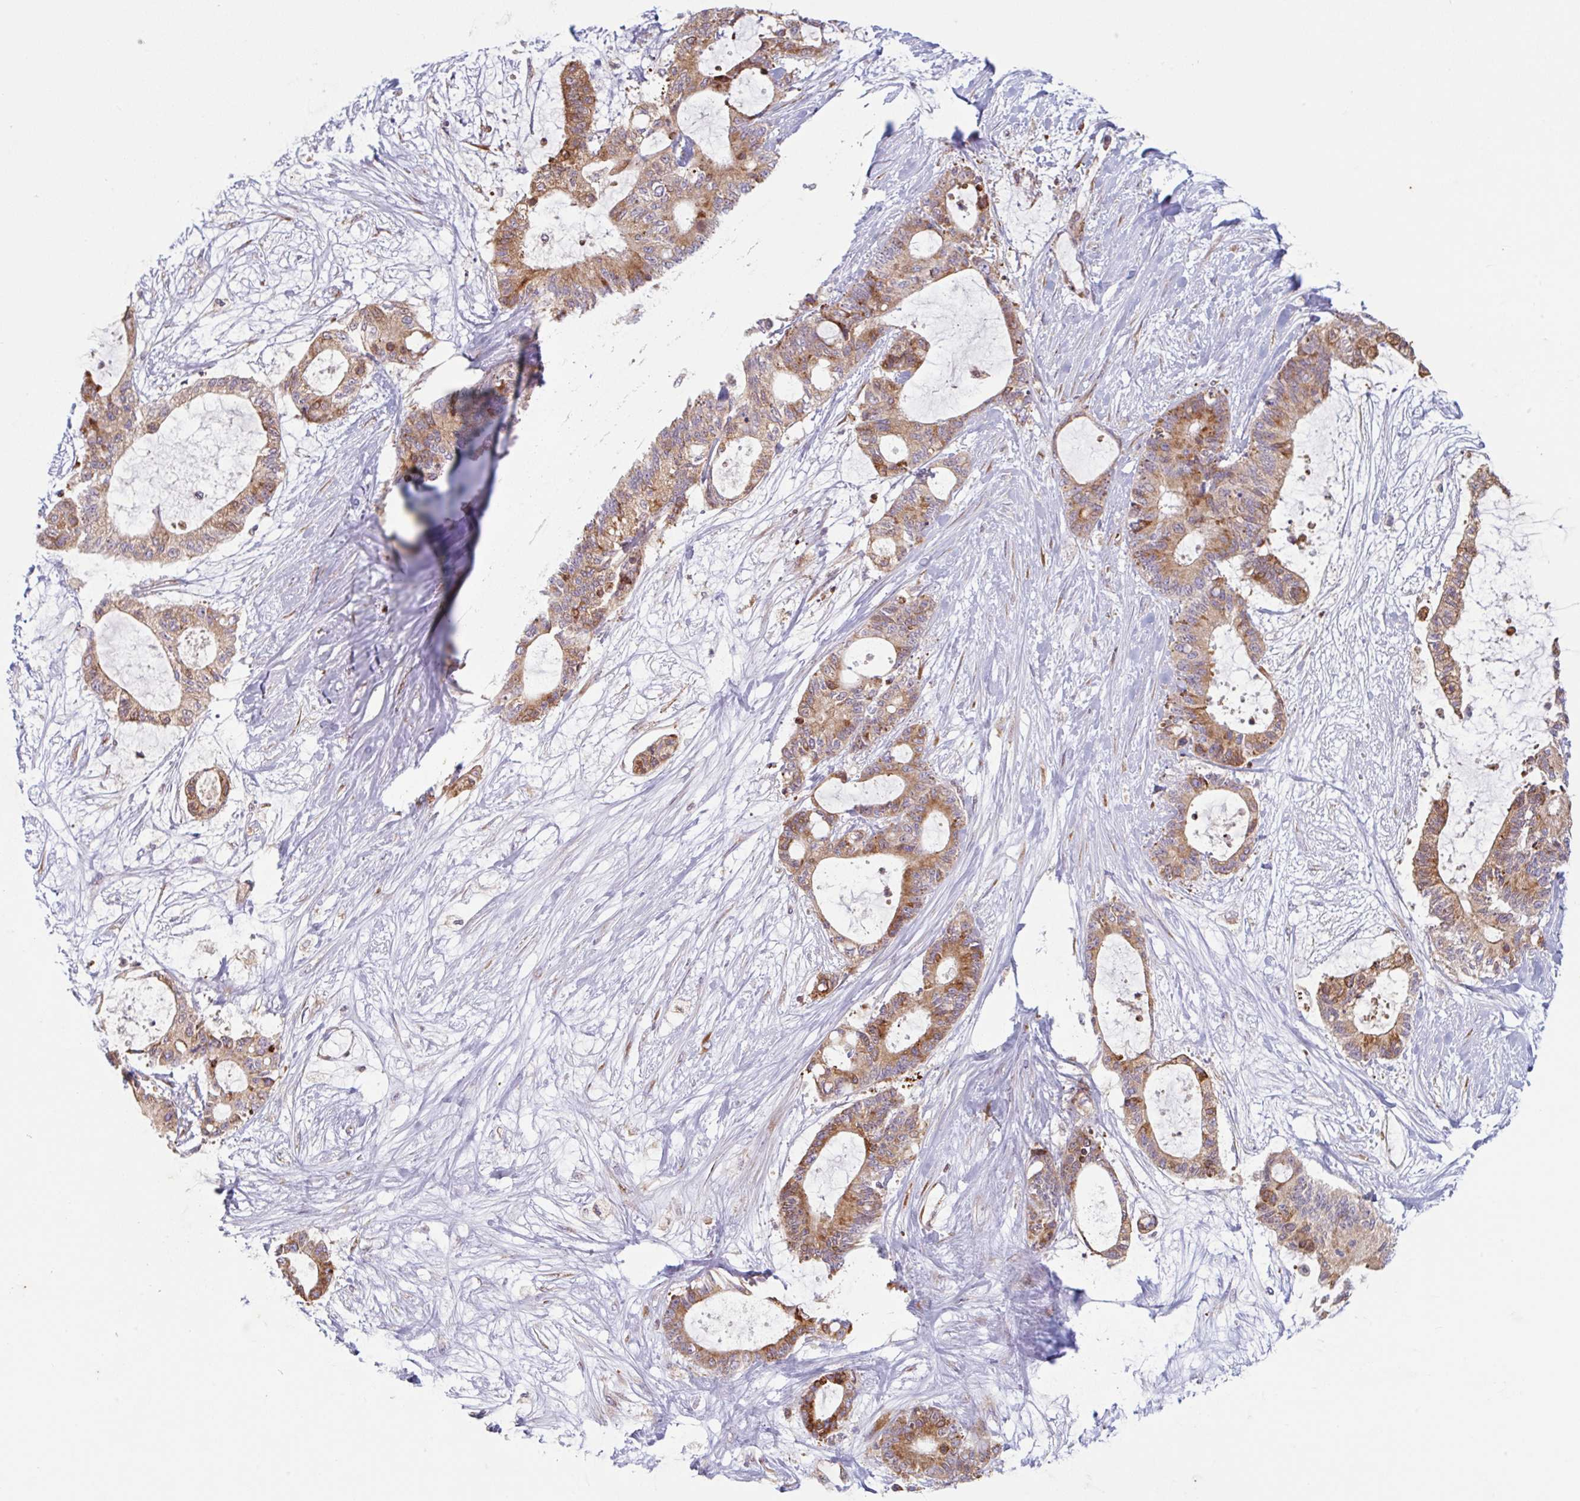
{"staining": {"intensity": "strong", "quantity": ">75%", "location": "cytoplasmic/membranous"}, "tissue": "liver cancer", "cell_type": "Tumor cells", "image_type": "cancer", "snomed": [{"axis": "morphology", "description": "Normal tissue, NOS"}, {"axis": "morphology", "description": "Cholangiocarcinoma"}, {"axis": "topography", "description": "Liver"}, {"axis": "topography", "description": "Peripheral nerve tissue"}], "caption": "A photomicrograph of liver cholangiocarcinoma stained for a protein shows strong cytoplasmic/membranous brown staining in tumor cells.", "gene": "RIT1", "patient": {"sex": "female", "age": 73}}